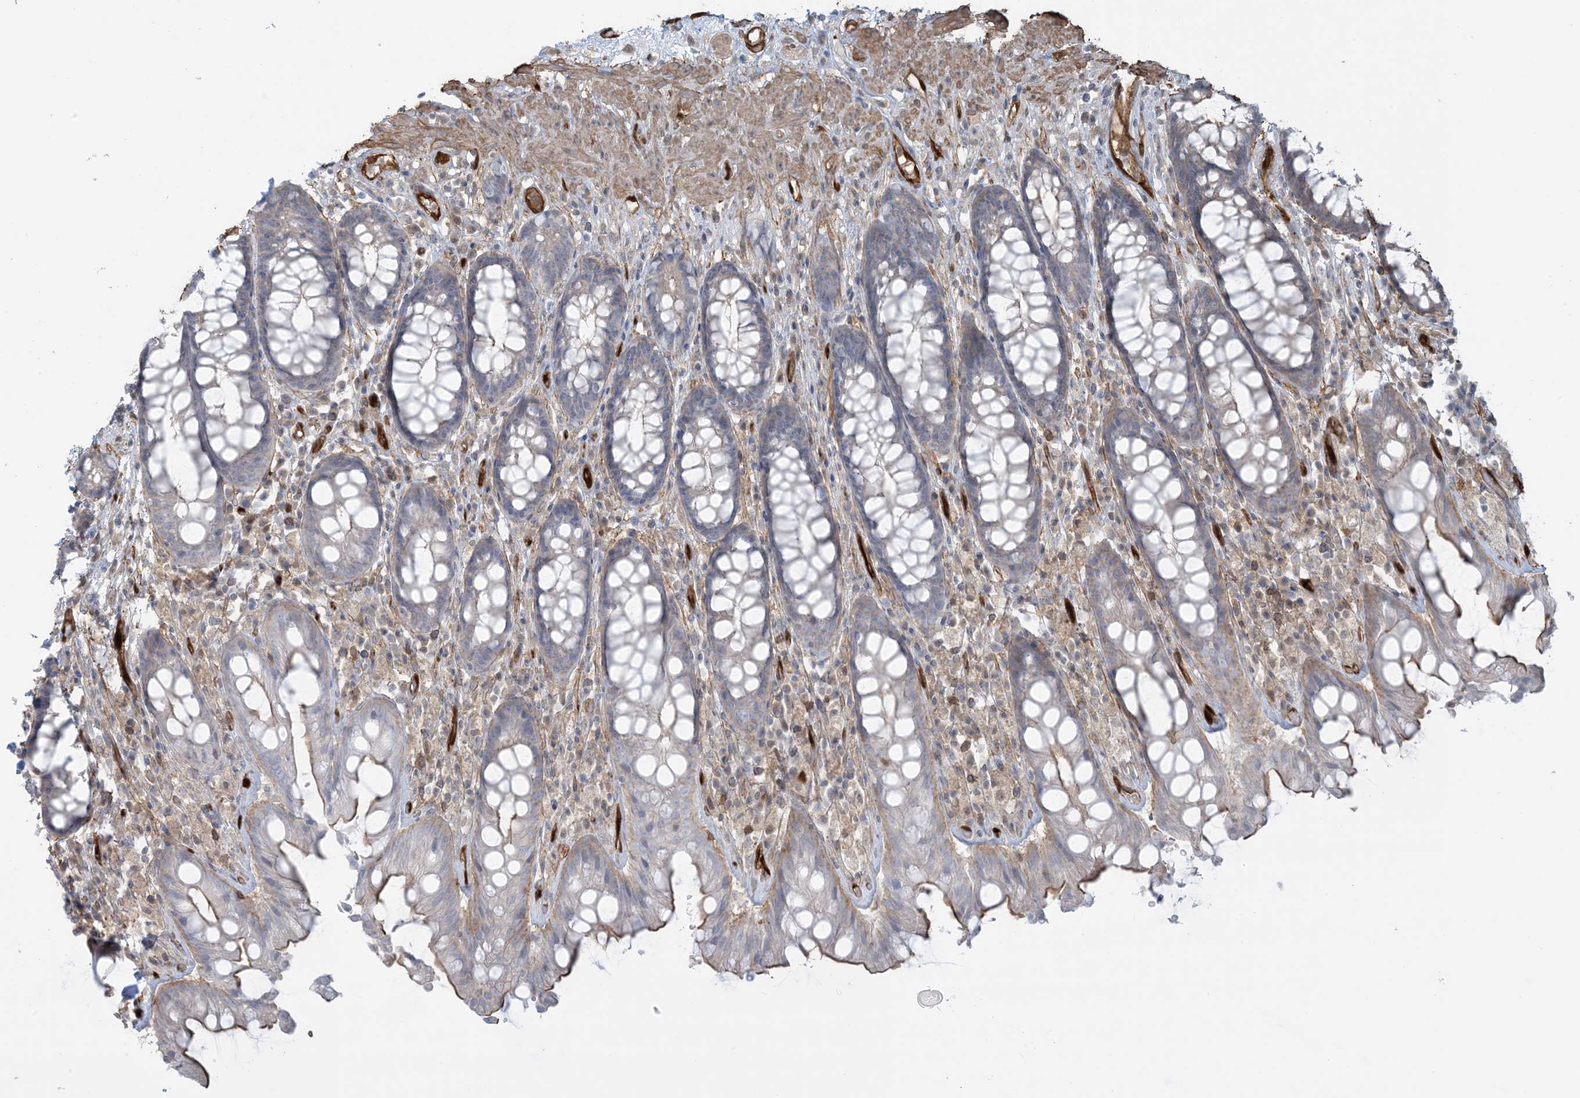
{"staining": {"intensity": "moderate", "quantity": "<25%", "location": "cytoplasmic/membranous"}, "tissue": "rectum", "cell_type": "Glandular cells", "image_type": "normal", "snomed": [{"axis": "morphology", "description": "Normal tissue, NOS"}, {"axis": "topography", "description": "Rectum"}], "caption": "Protein analysis of normal rectum shows moderate cytoplasmic/membranous positivity in about <25% of glandular cells.", "gene": "PPM1F", "patient": {"sex": "male", "age": 64}}